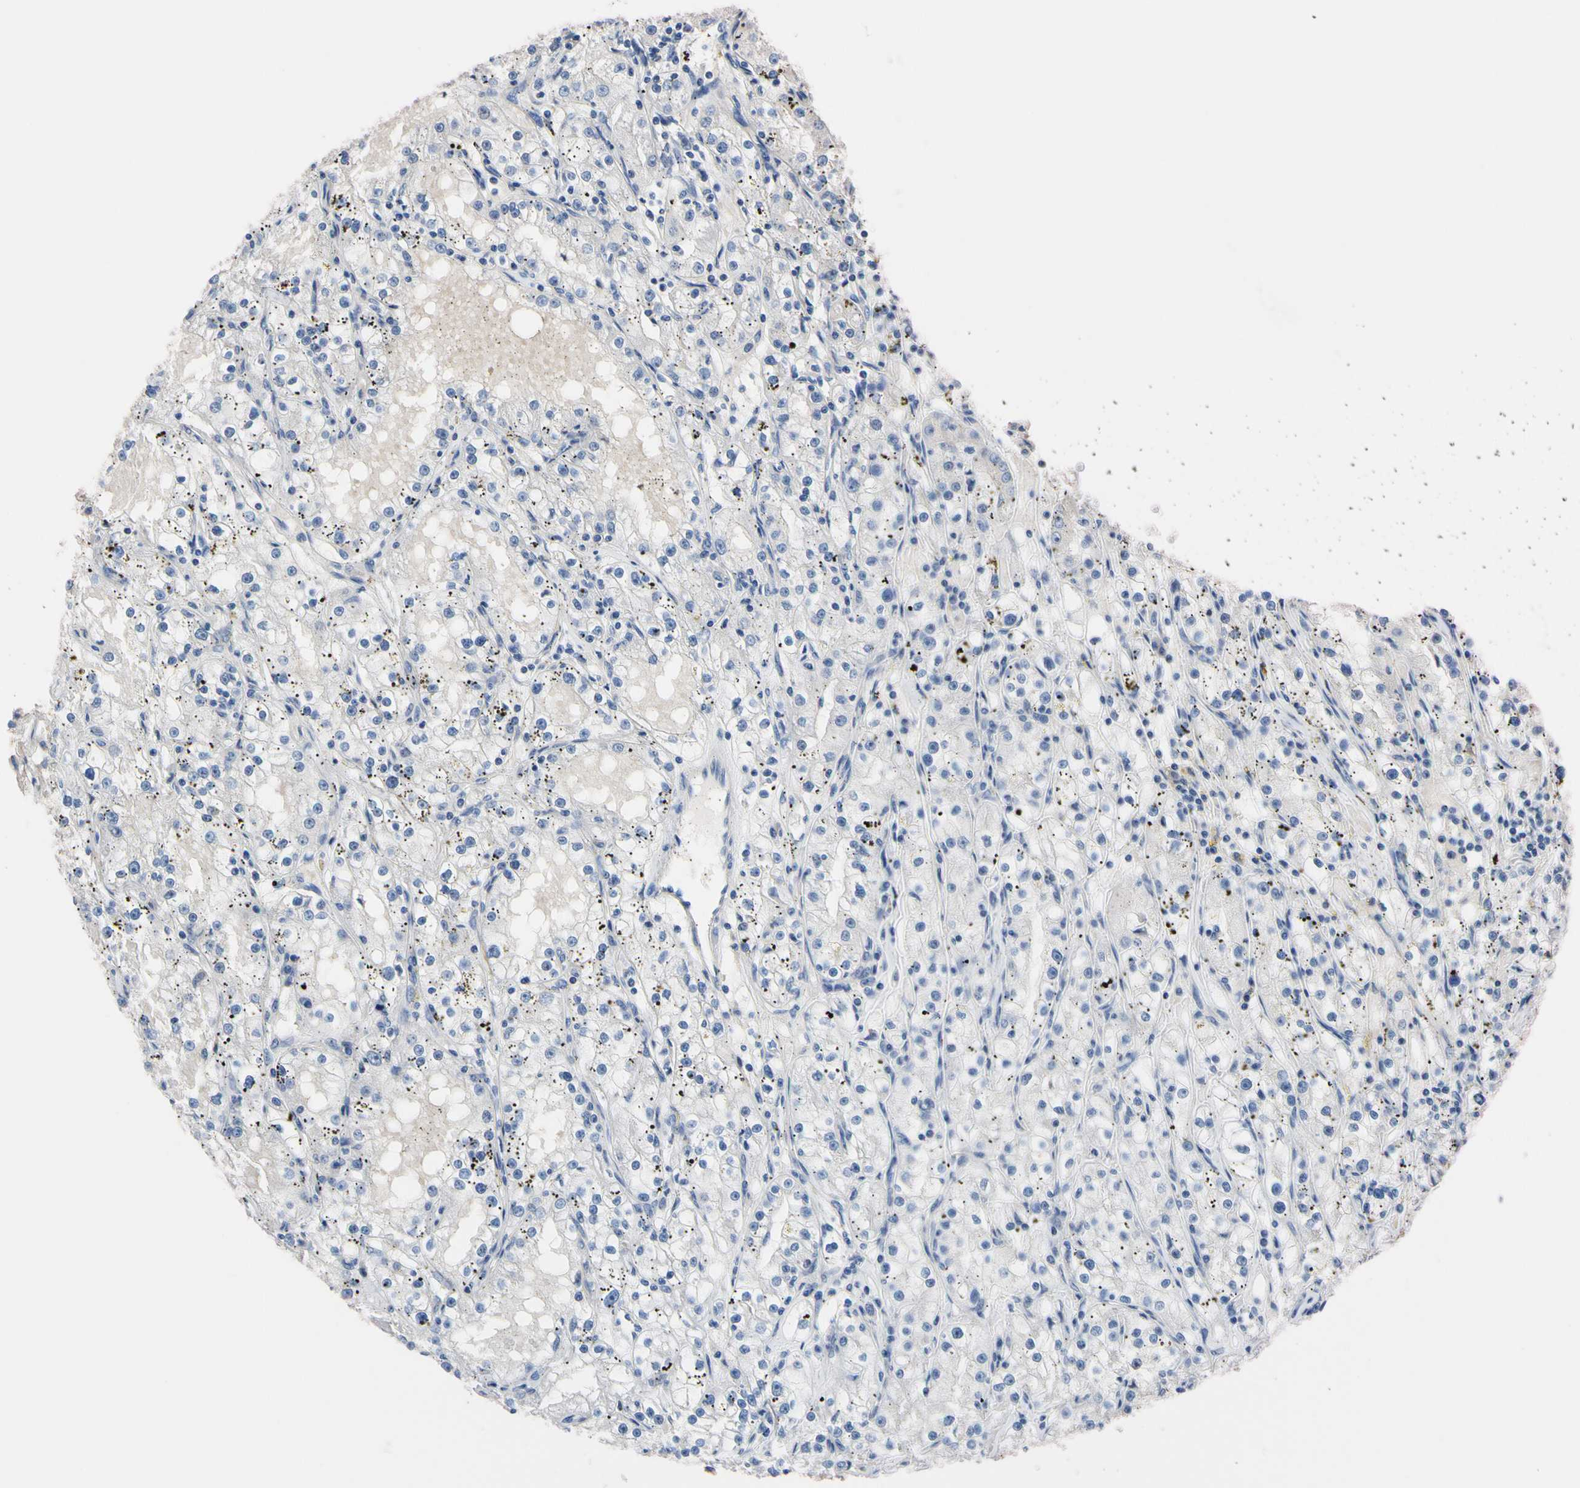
{"staining": {"intensity": "negative", "quantity": "none", "location": "none"}, "tissue": "renal cancer", "cell_type": "Tumor cells", "image_type": "cancer", "snomed": [{"axis": "morphology", "description": "Adenocarcinoma, NOS"}, {"axis": "topography", "description": "Kidney"}], "caption": "The IHC image has no significant staining in tumor cells of adenocarcinoma (renal) tissue. (DAB (3,3'-diaminobenzidine) IHC visualized using brightfield microscopy, high magnification).", "gene": "RARS1", "patient": {"sex": "male", "age": 56}}